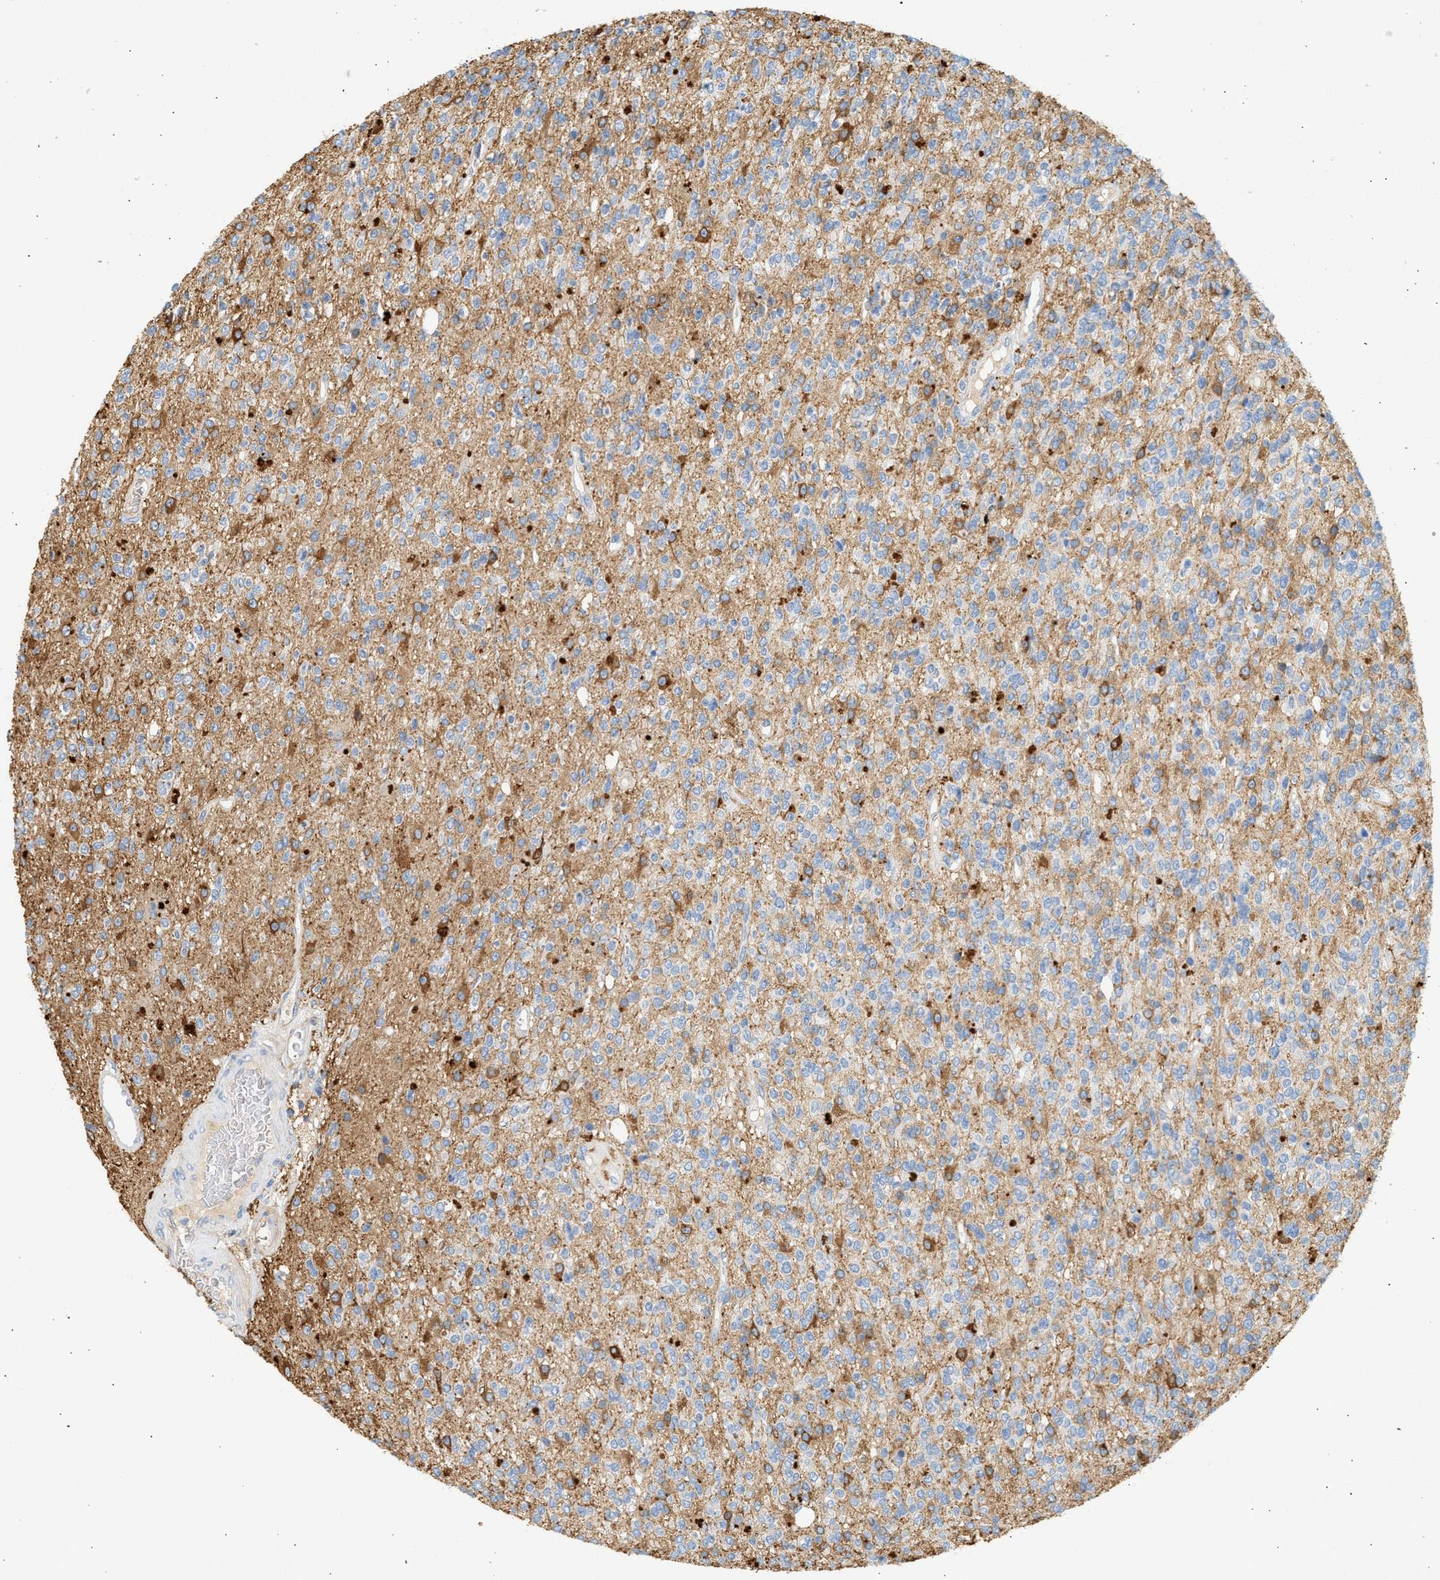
{"staining": {"intensity": "moderate", "quantity": "<25%", "location": "cytoplasmic/membranous"}, "tissue": "glioma", "cell_type": "Tumor cells", "image_type": "cancer", "snomed": [{"axis": "morphology", "description": "Glioma, malignant, High grade"}, {"axis": "topography", "description": "Brain"}], "caption": "A photomicrograph of high-grade glioma (malignant) stained for a protein displays moderate cytoplasmic/membranous brown staining in tumor cells. The staining was performed using DAB (3,3'-diaminobenzidine), with brown indicating positive protein expression. Nuclei are stained blue with hematoxylin.", "gene": "ENTHD1", "patient": {"sex": "male", "age": 34}}